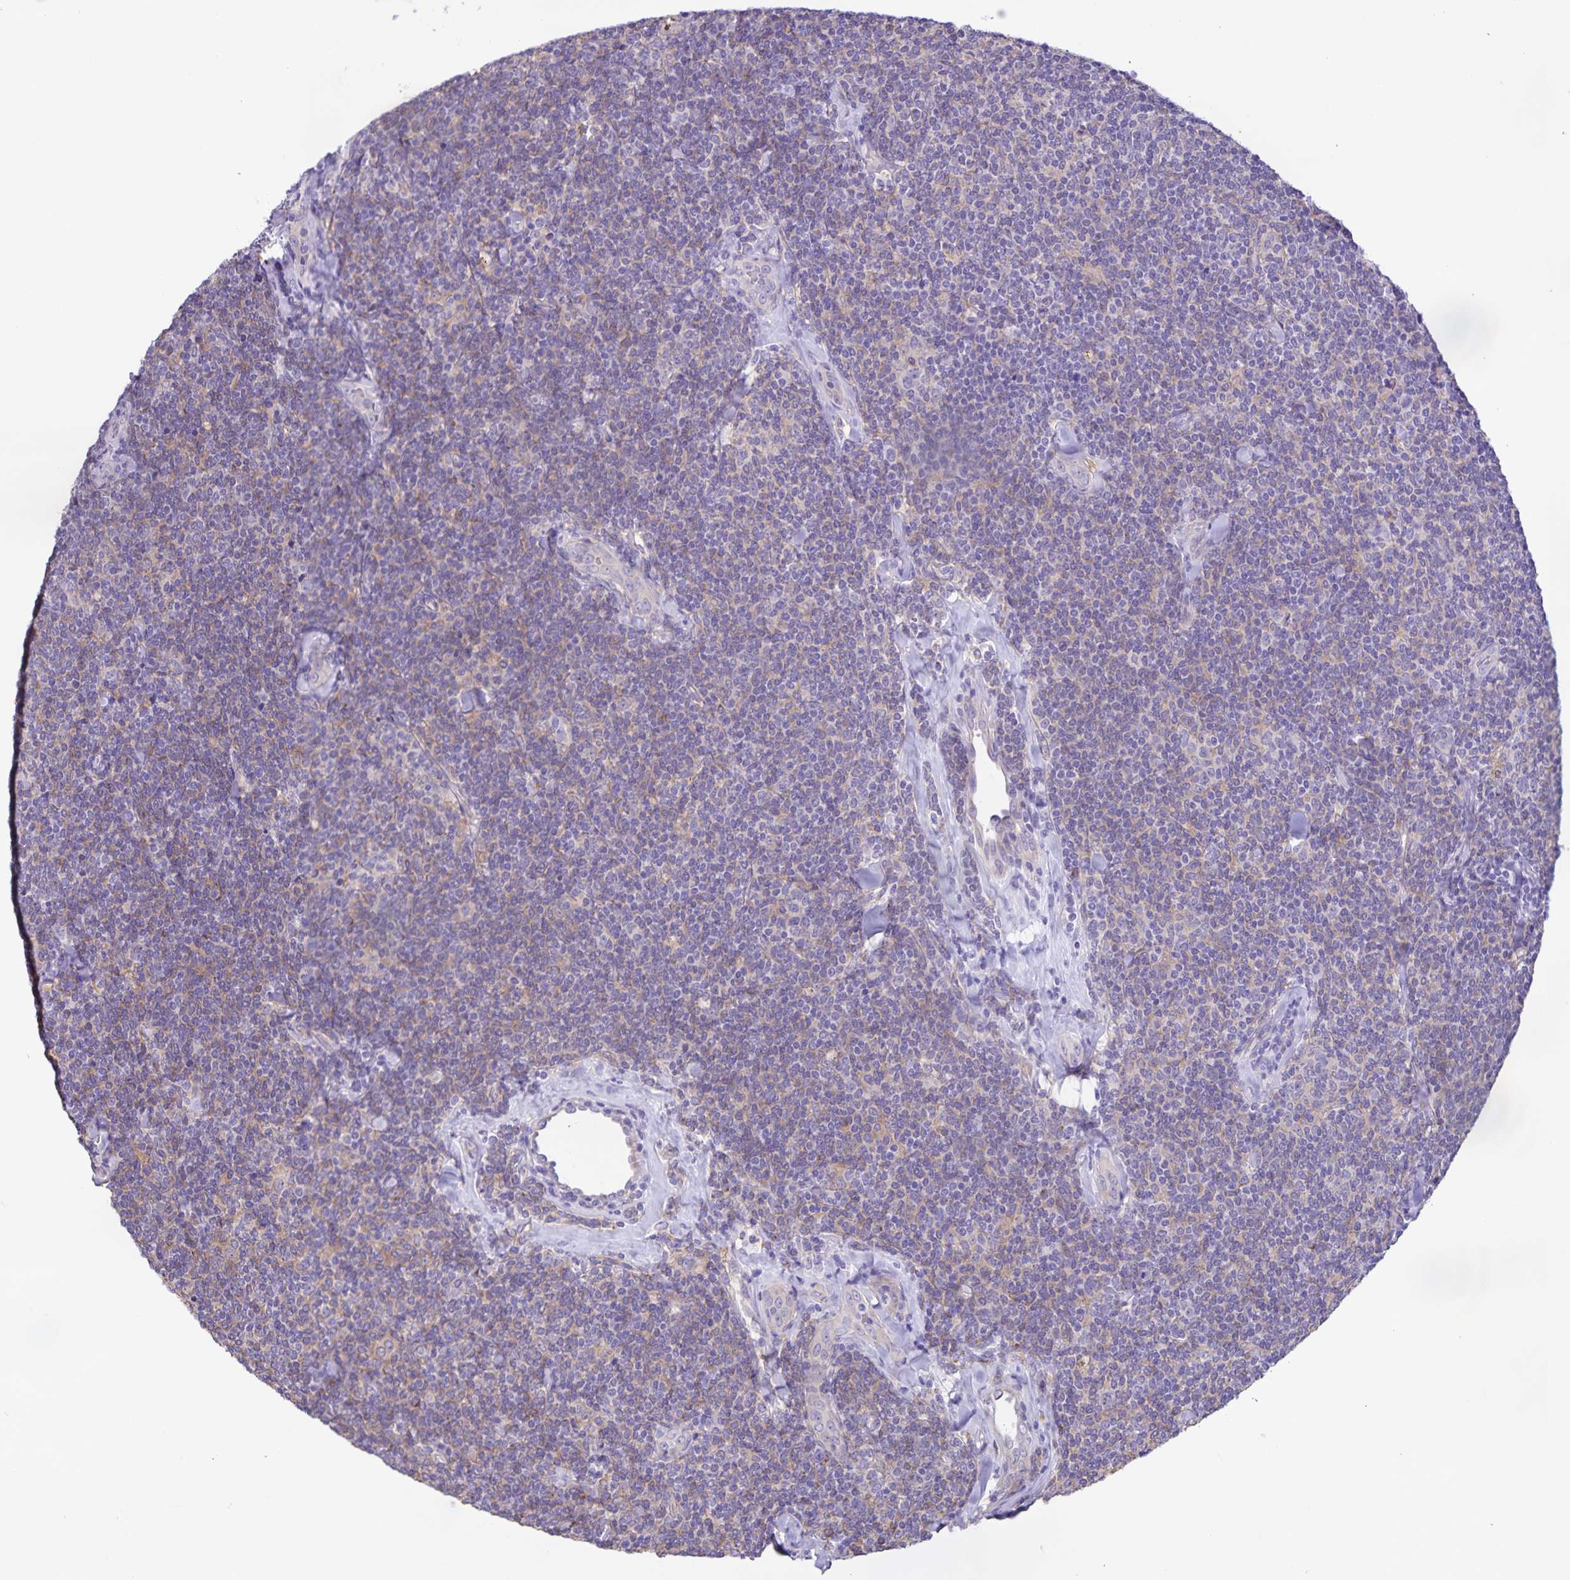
{"staining": {"intensity": "weak", "quantity": "<25%", "location": "cytoplasmic/membranous"}, "tissue": "lymphoma", "cell_type": "Tumor cells", "image_type": "cancer", "snomed": [{"axis": "morphology", "description": "Malignant lymphoma, non-Hodgkin's type, Low grade"}, {"axis": "topography", "description": "Lymph node"}], "caption": "A high-resolution micrograph shows immunohistochemistry staining of lymphoma, which reveals no significant expression in tumor cells.", "gene": "BOLL", "patient": {"sex": "female", "age": 56}}